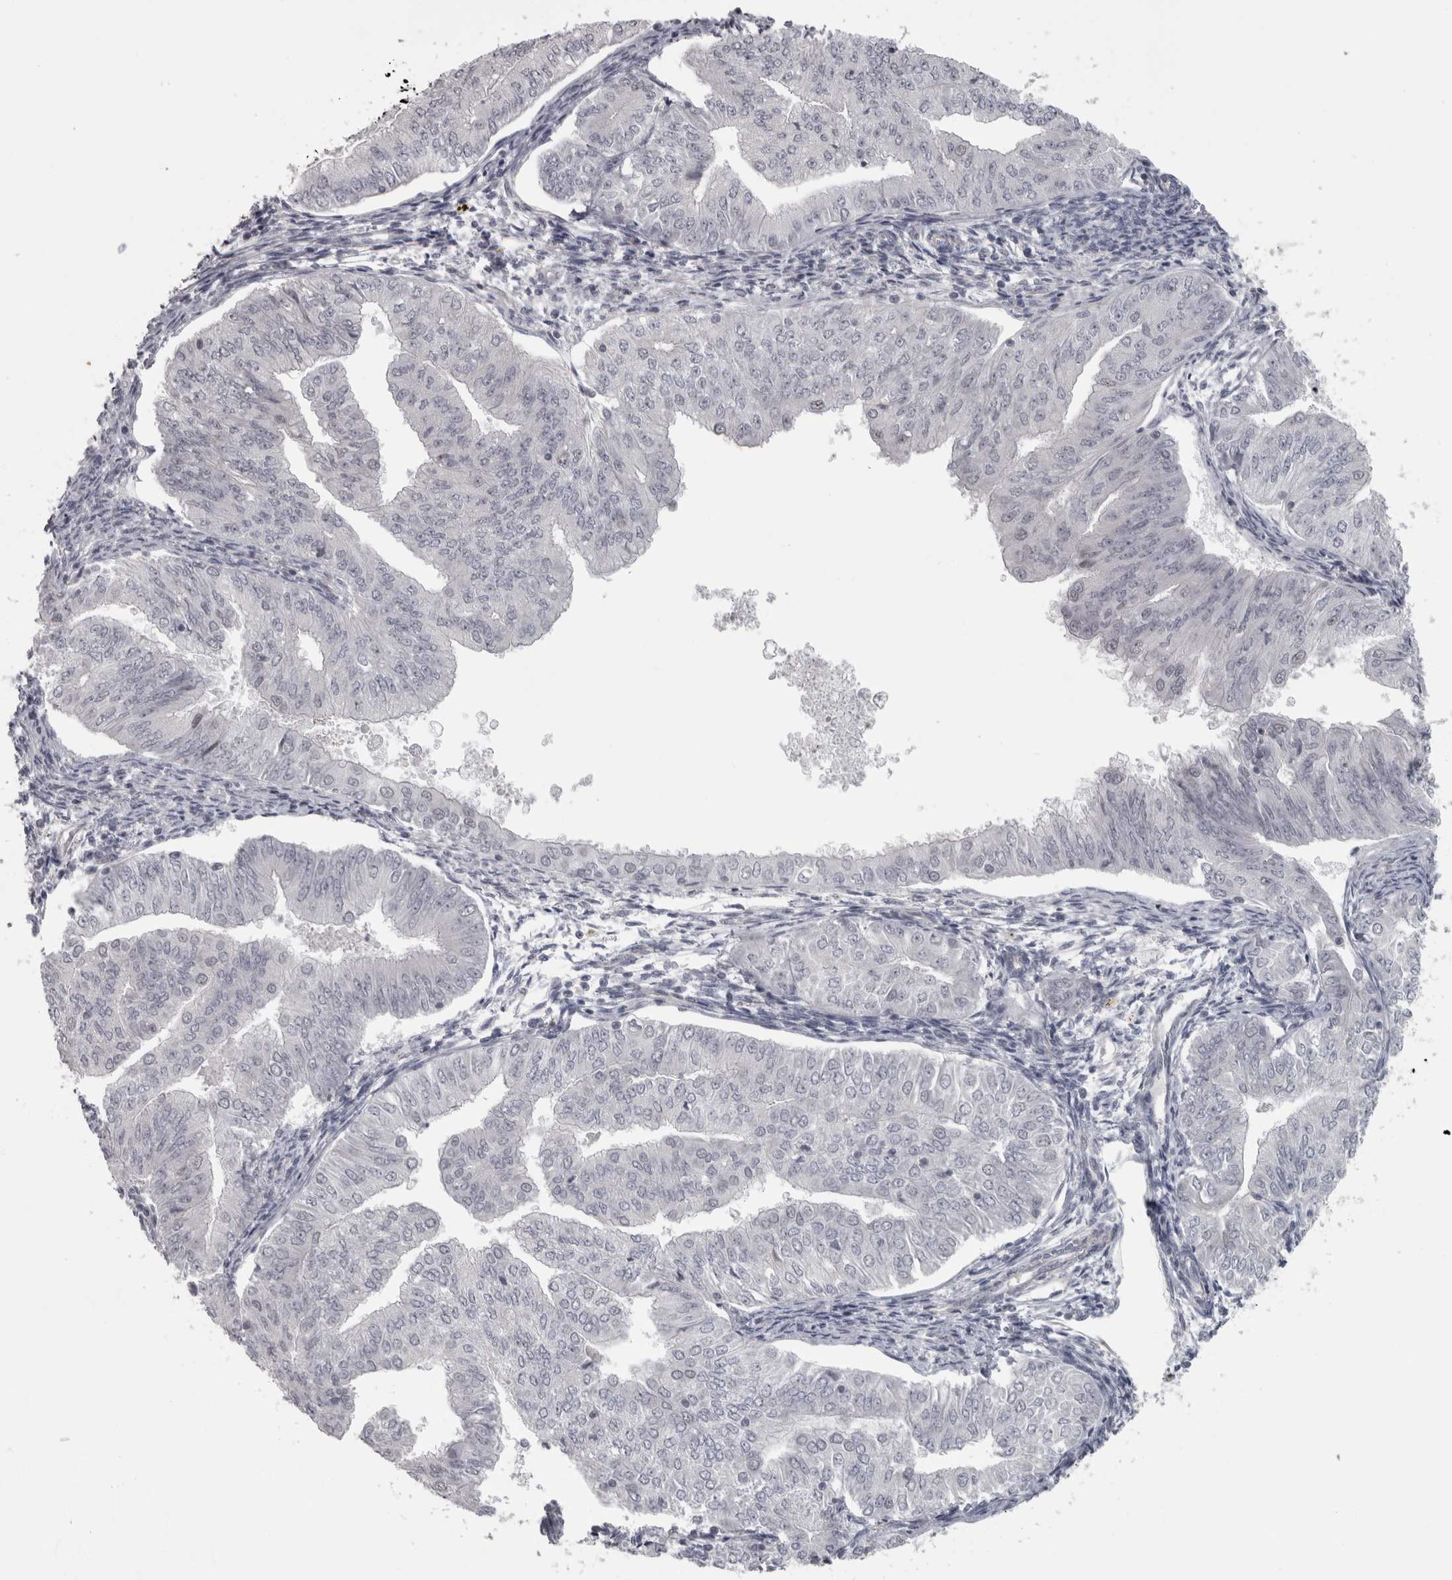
{"staining": {"intensity": "negative", "quantity": "none", "location": "none"}, "tissue": "endometrial cancer", "cell_type": "Tumor cells", "image_type": "cancer", "snomed": [{"axis": "morphology", "description": "Normal tissue, NOS"}, {"axis": "morphology", "description": "Adenocarcinoma, NOS"}, {"axis": "topography", "description": "Endometrium"}], "caption": "High magnification brightfield microscopy of endometrial cancer stained with DAB (3,3'-diaminobenzidine) (brown) and counterstained with hematoxylin (blue): tumor cells show no significant positivity.", "gene": "PPP1R12B", "patient": {"sex": "female", "age": 53}}